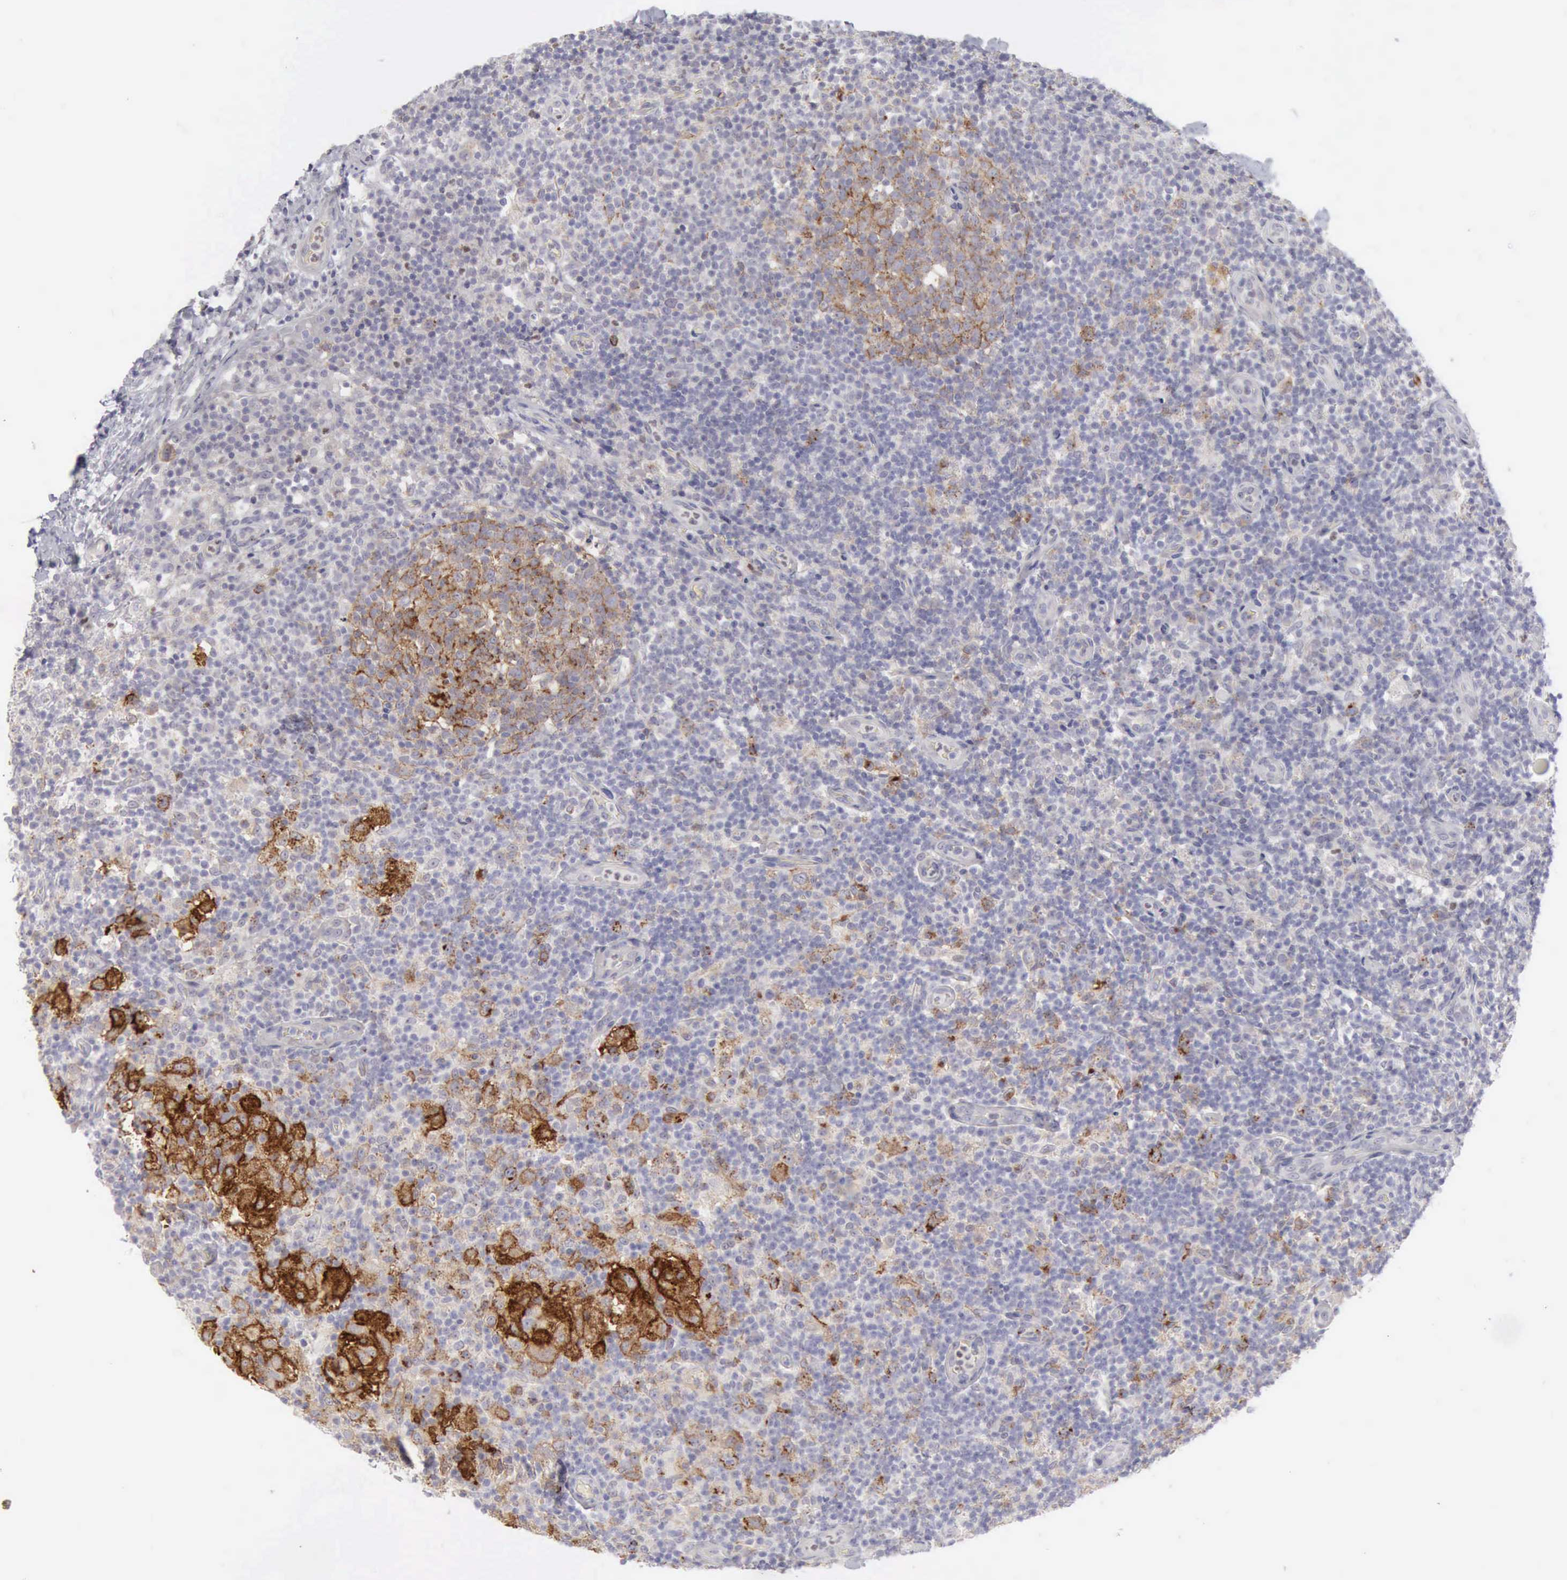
{"staining": {"intensity": "moderate", "quantity": "25%-75%", "location": "cytoplasmic/membranous"}, "tissue": "lymph node", "cell_type": "Germinal center cells", "image_type": "normal", "snomed": [{"axis": "morphology", "description": "Normal tissue, NOS"}, {"axis": "morphology", "description": "Inflammation, NOS"}, {"axis": "topography", "description": "Lymph node"}], "caption": "The micrograph shows staining of benign lymph node, revealing moderate cytoplasmic/membranous protein staining (brown color) within germinal center cells. (Stains: DAB (3,3'-diaminobenzidine) in brown, nuclei in blue, Microscopy: brightfield microscopy at high magnification).", "gene": "TFRC", "patient": {"sex": "male", "age": 46}}